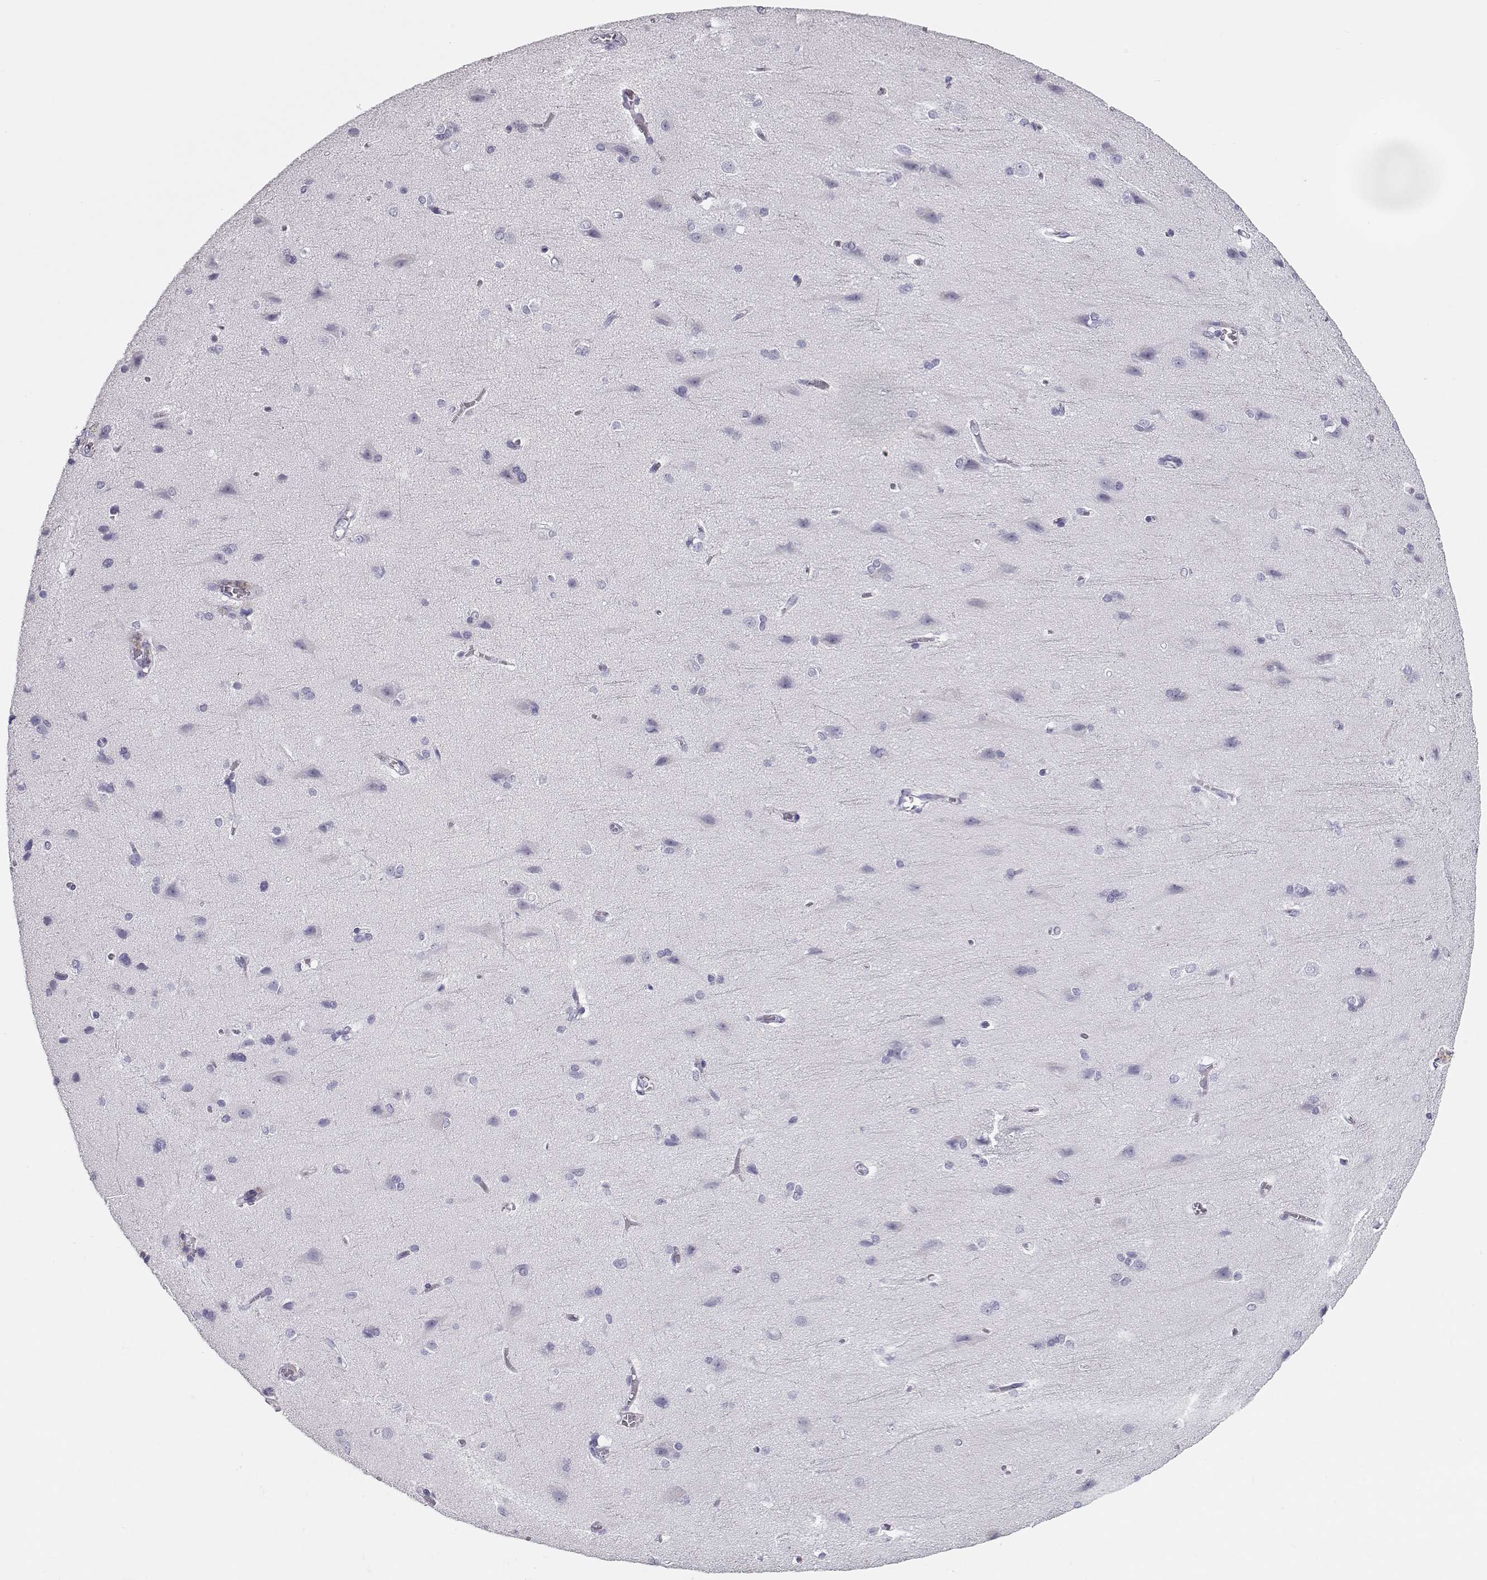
{"staining": {"intensity": "negative", "quantity": "none", "location": "none"}, "tissue": "cerebral cortex", "cell_type": "Endothelial cells", "image_type": "normal", "snomed": [{"axis": "morphology", "description": "Normal tissue, NOS"}, {"axis": "topography", "description": "Cerebral cortex"}], "caption": "Endothelial cells show no significant positivity in normal cerebral cortex. Nuclei are stained in blue.", "gene": "MAGEC1", "patient": {"sex": "male", "age": 37}}